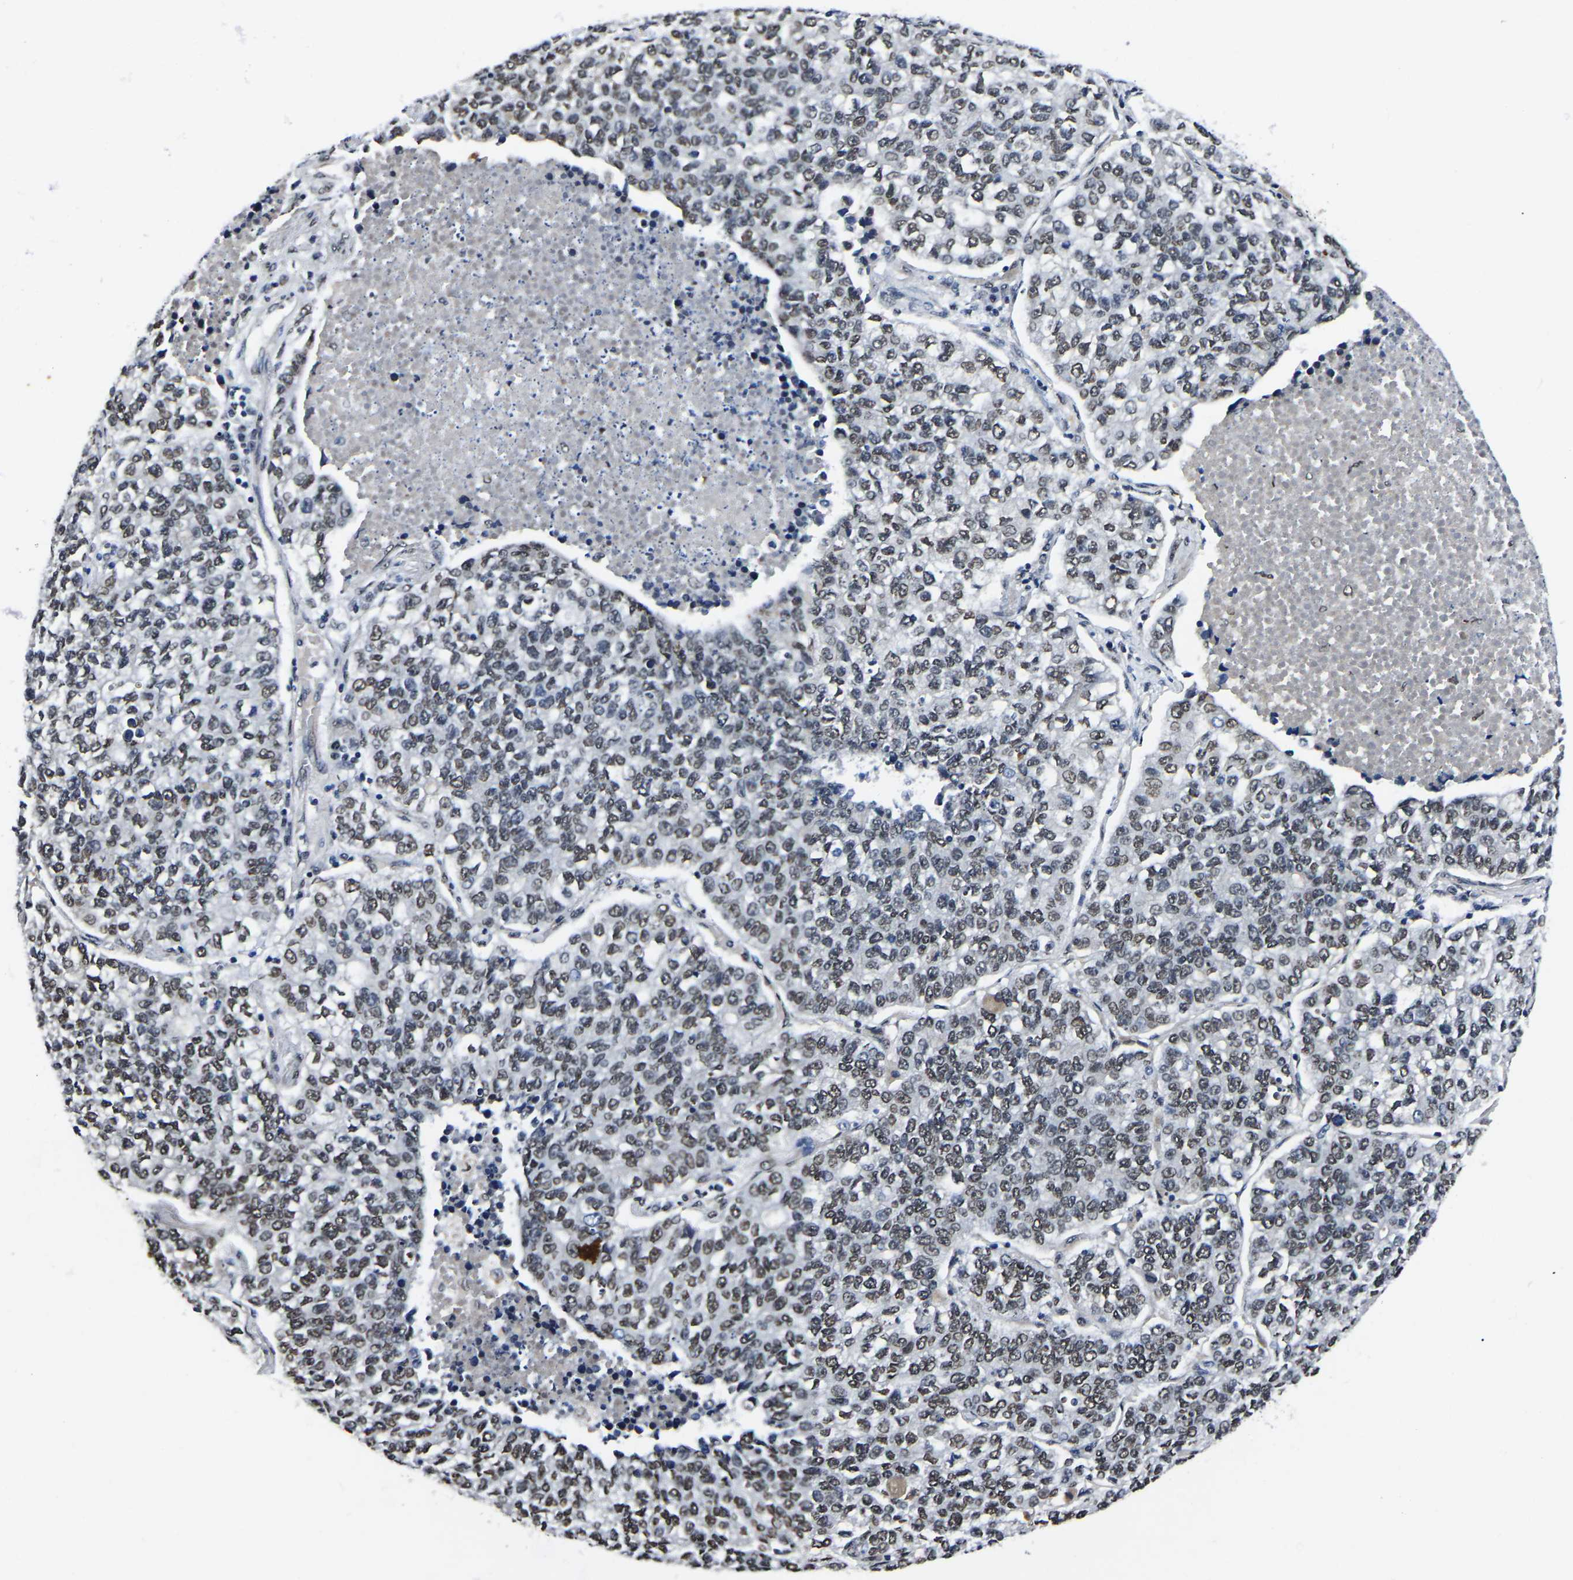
{"staining": {"intensity": "weak", "quantity": "25%-75%", "location": "nuclear"}, "tissue": "lung cancer", "cell_type": "Tumor cells", "image_type": "cancer", "snomed": [{"axis": "morphology", "description": "Adenocarcinoma, NOS"}, {"axis": "topography", "description": "Lung"}], "caption": "A high-resolution micrograph shows IHC staining of lung cancer, which exhibits weak nuclear positivity in about 25%-75% of tumor cells. The staining was performed using DAB, with brown indicating positive protein expression. Nuclei are stained blue with hematoxylin.", "gene": "TRIM35", "patient": {"sex": "male", "age": 49}}